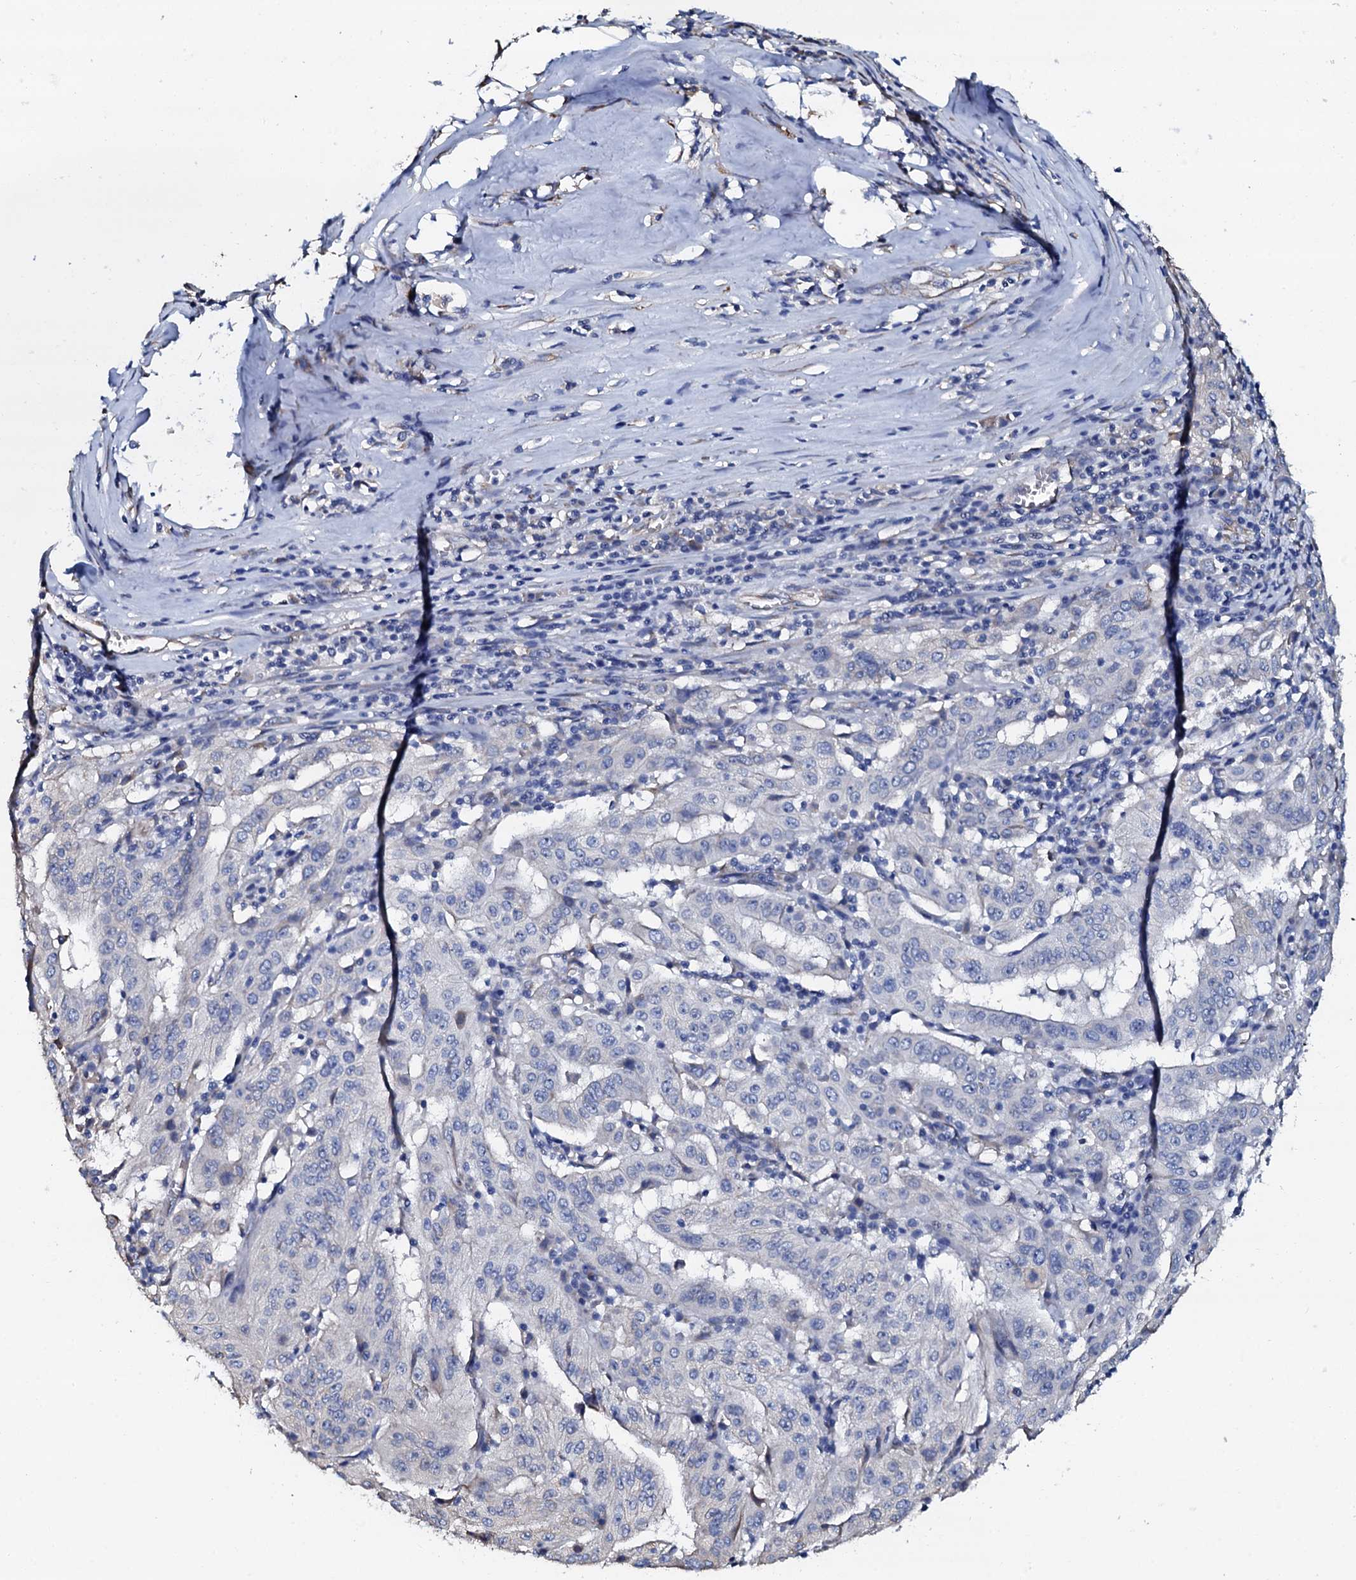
{"staining": {"intensity": "negative", "quantity": "none", "location": "none"}, "tissue": "pancreatic cancer", "cell_type": "Tumor cells", "image_type": "cancer", "snomed": [{"axis": "morphology", "description": "Adenocarcinoma, NOS"}, {"axis": "topography", "description": "Pancreas"}], "caption": "High magnification brightfield microscopy of pancreatic cancer (adenocarcinoma) stained with DAB (brown) and counterstained with hematoxylin (blue): tumor cells show no significant positivity. Nuclei are stained in blue.", "gene": "AKAP3", "patient": {"sex": "male", "age": 63}}